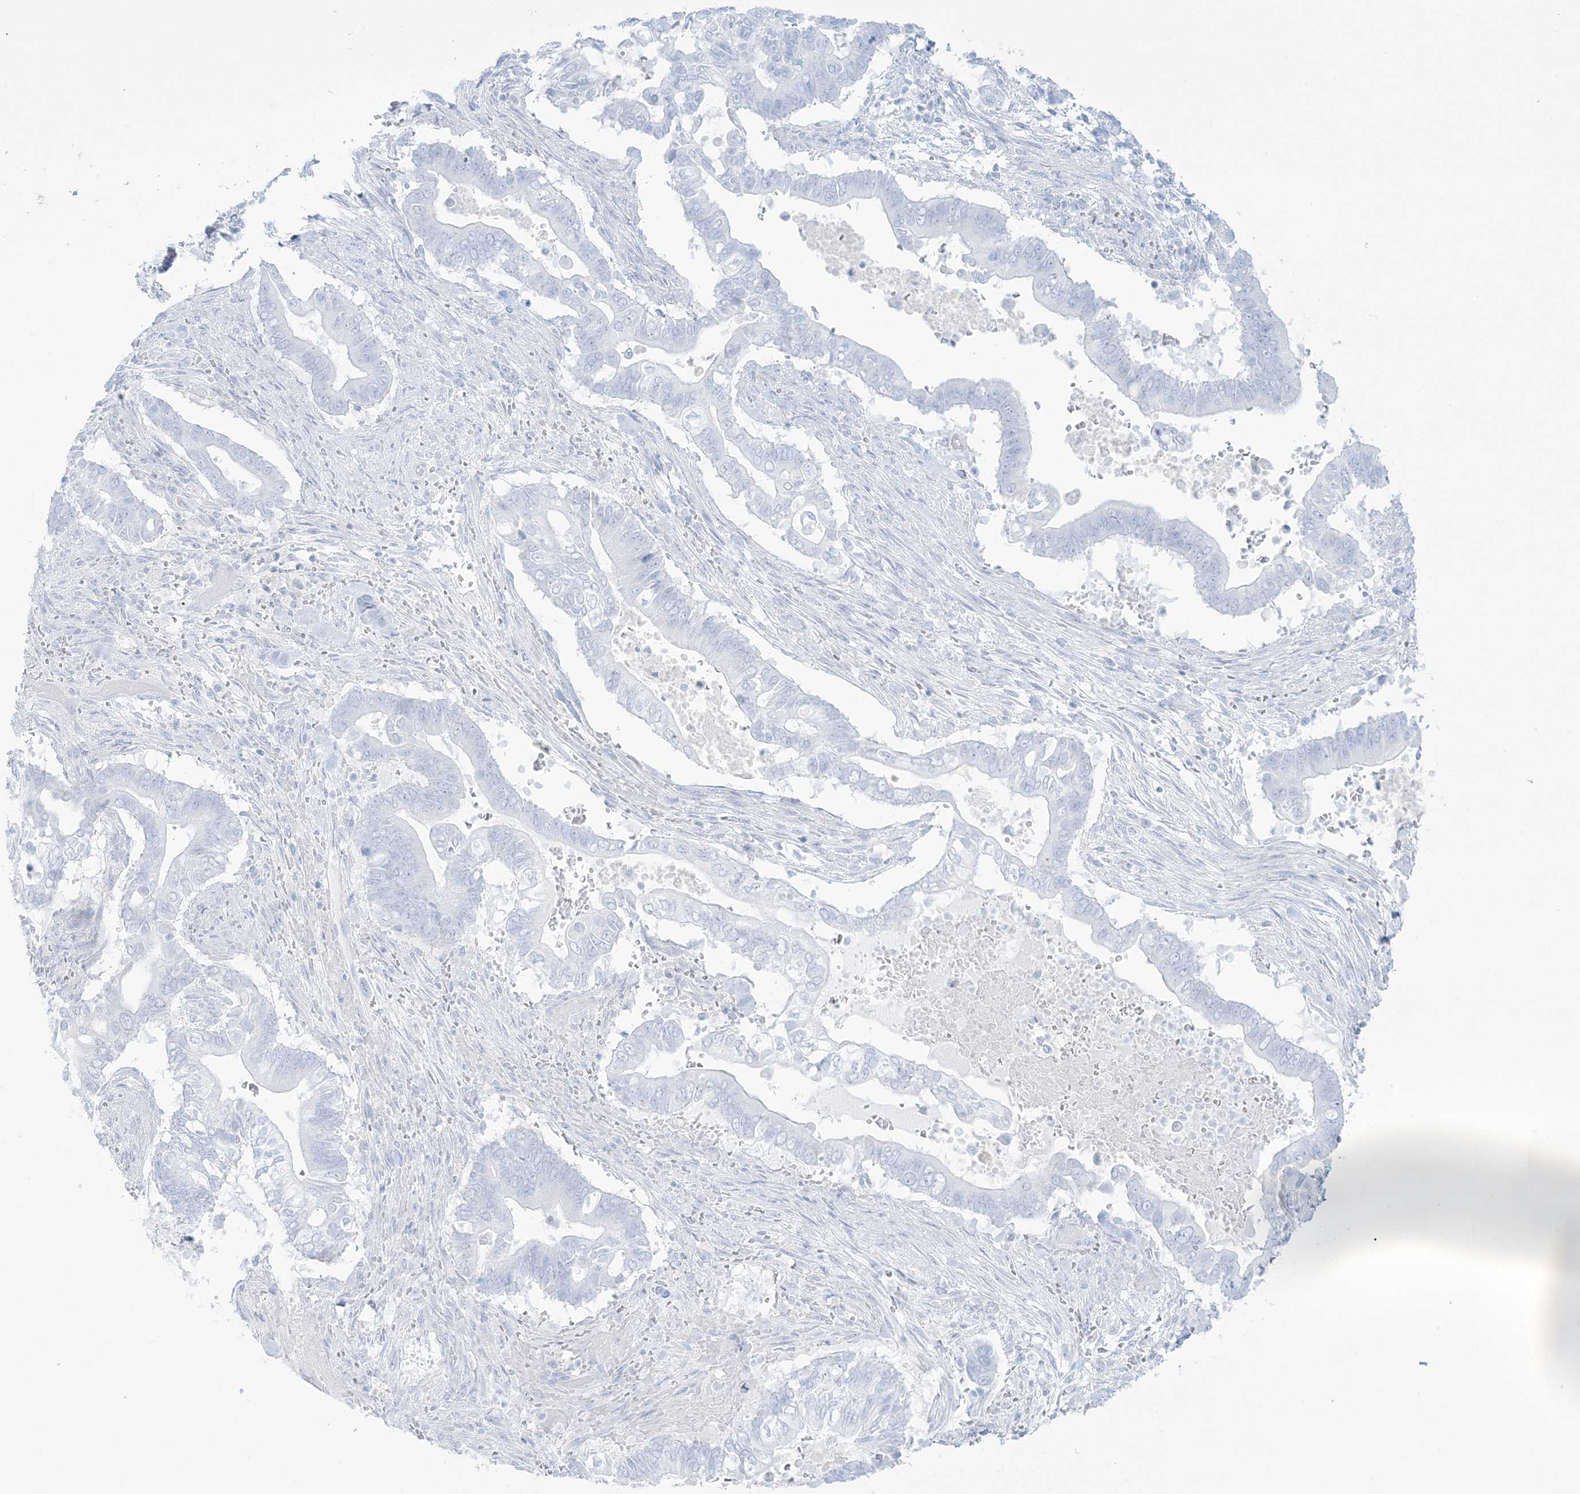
{"staining": {"intensity": "negative", "quantity": "none", "location": "none"}, "tissue": "pancreatic cancer", "cell_type": "Tumor cells", "image_type": "cancer", "snomed": [{"axis": "morphology", "description": "Adenocarcinoma, NOS"}, {"axis": "topography", "description": "Pancreas"}], "caption": "High magnification brightfield microscopy of adenocarcinoma (pancreatic) stained with DAB (brown) and counterstained with hematoxylin (blue): tumor cells show no significant expression.", "gene": "AGXT", "patient": {"sex": "male", "age": 68}}